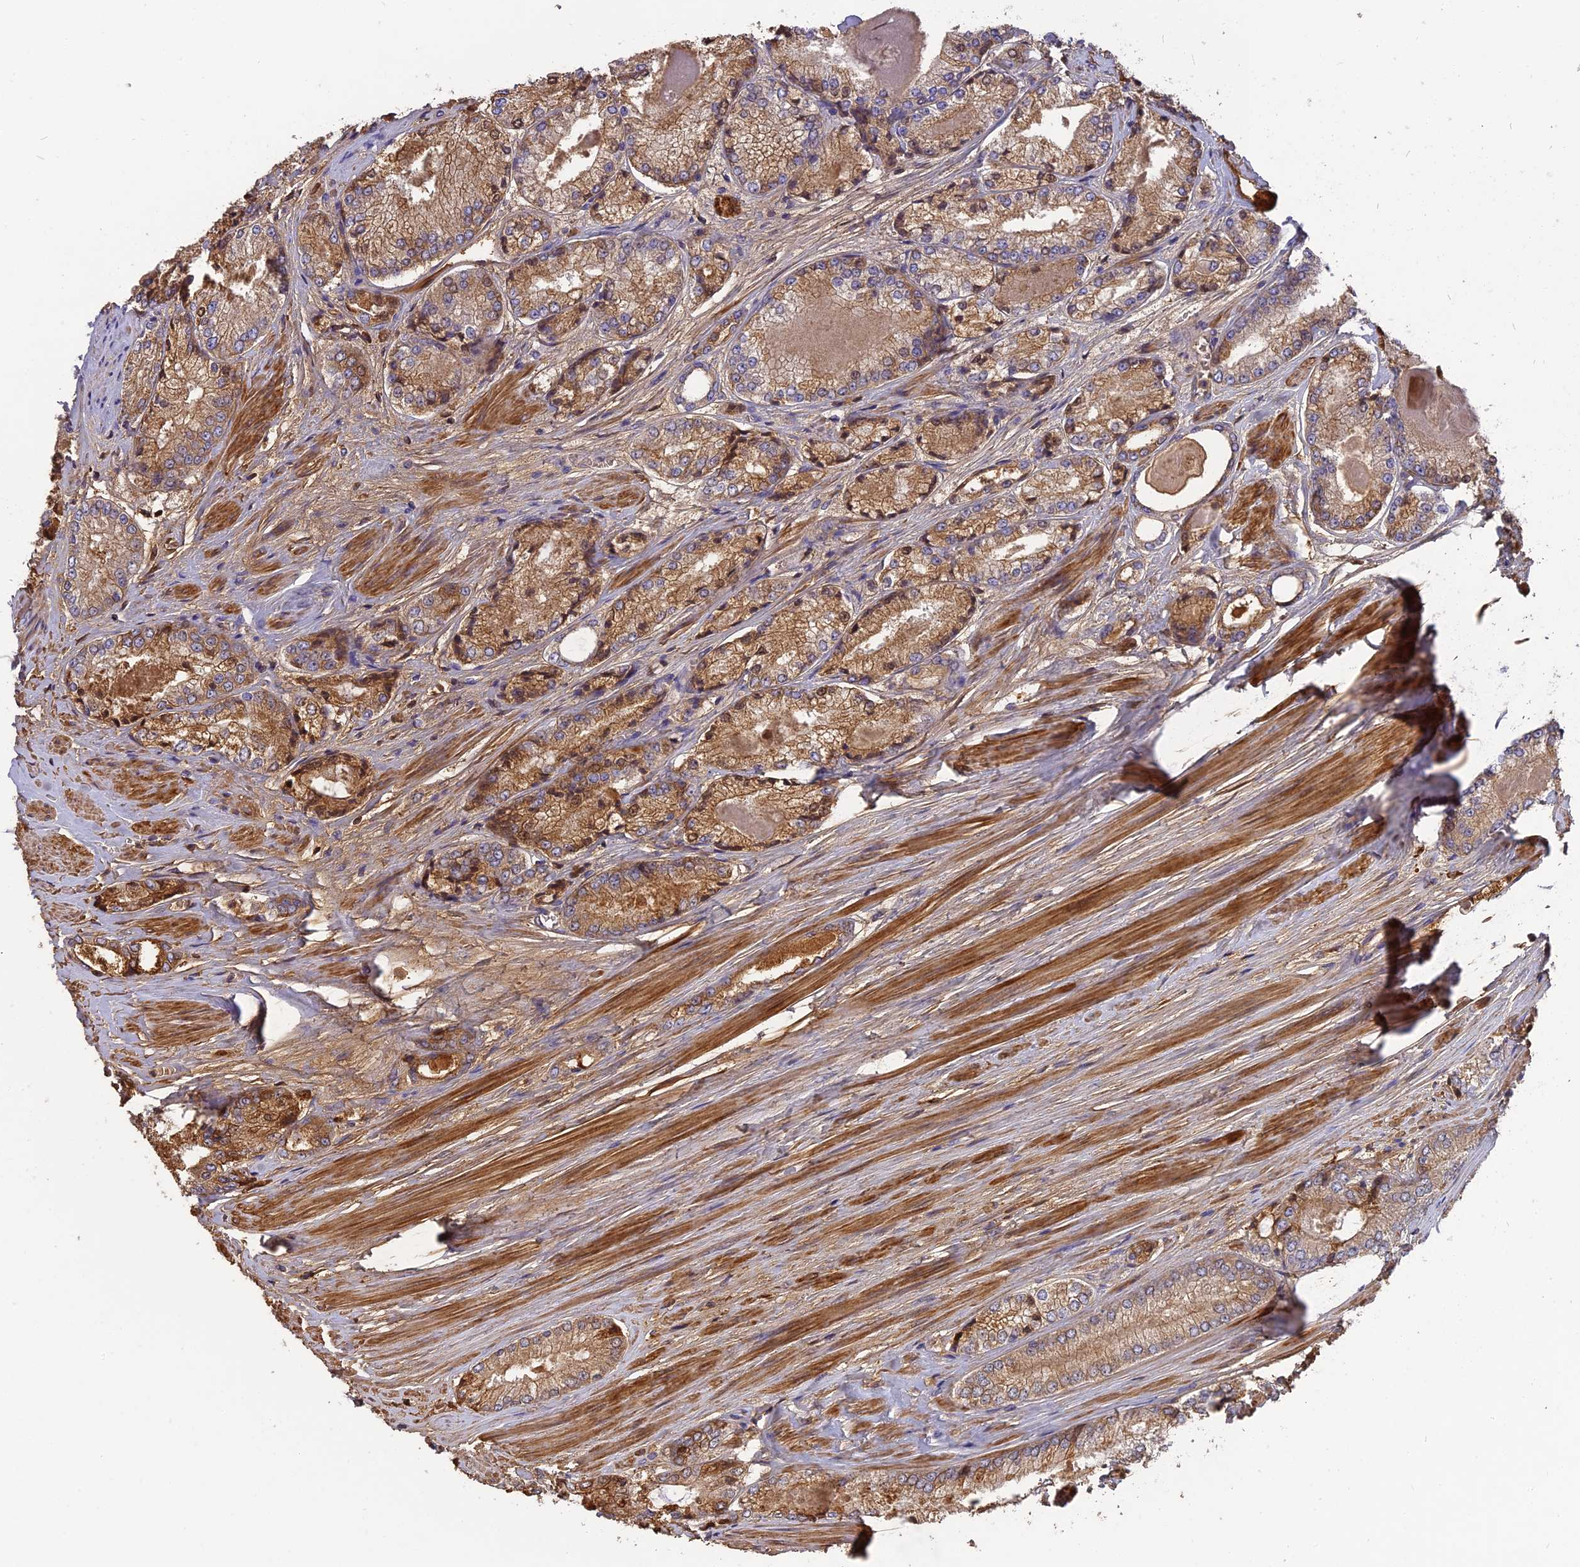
{"staining": {"intensity": "moderate", "quantity": ">75%", "location": "cytoplasmic/membranous"}, "tissue": "prostate cancer", "cell_type": "Tumor cells", "image_type": "cancer", "snomed": [{"axis": "morphology", "description": "Adenocarcinoma, Low grade"}, {"axis": "topography", "description": "Prostate"}], "caption": "Protein staining of prostate cancer tissue demonstrates moderate cytoplasmic/membranous expression in approximately >75% of tumor cells. (Stains: DAB in brown, nuclei in blue, Microscopy: brightfield microscopy at high magnification).", "gene": "ERMAP", "patient": {"sex": "male", "age": 68}}